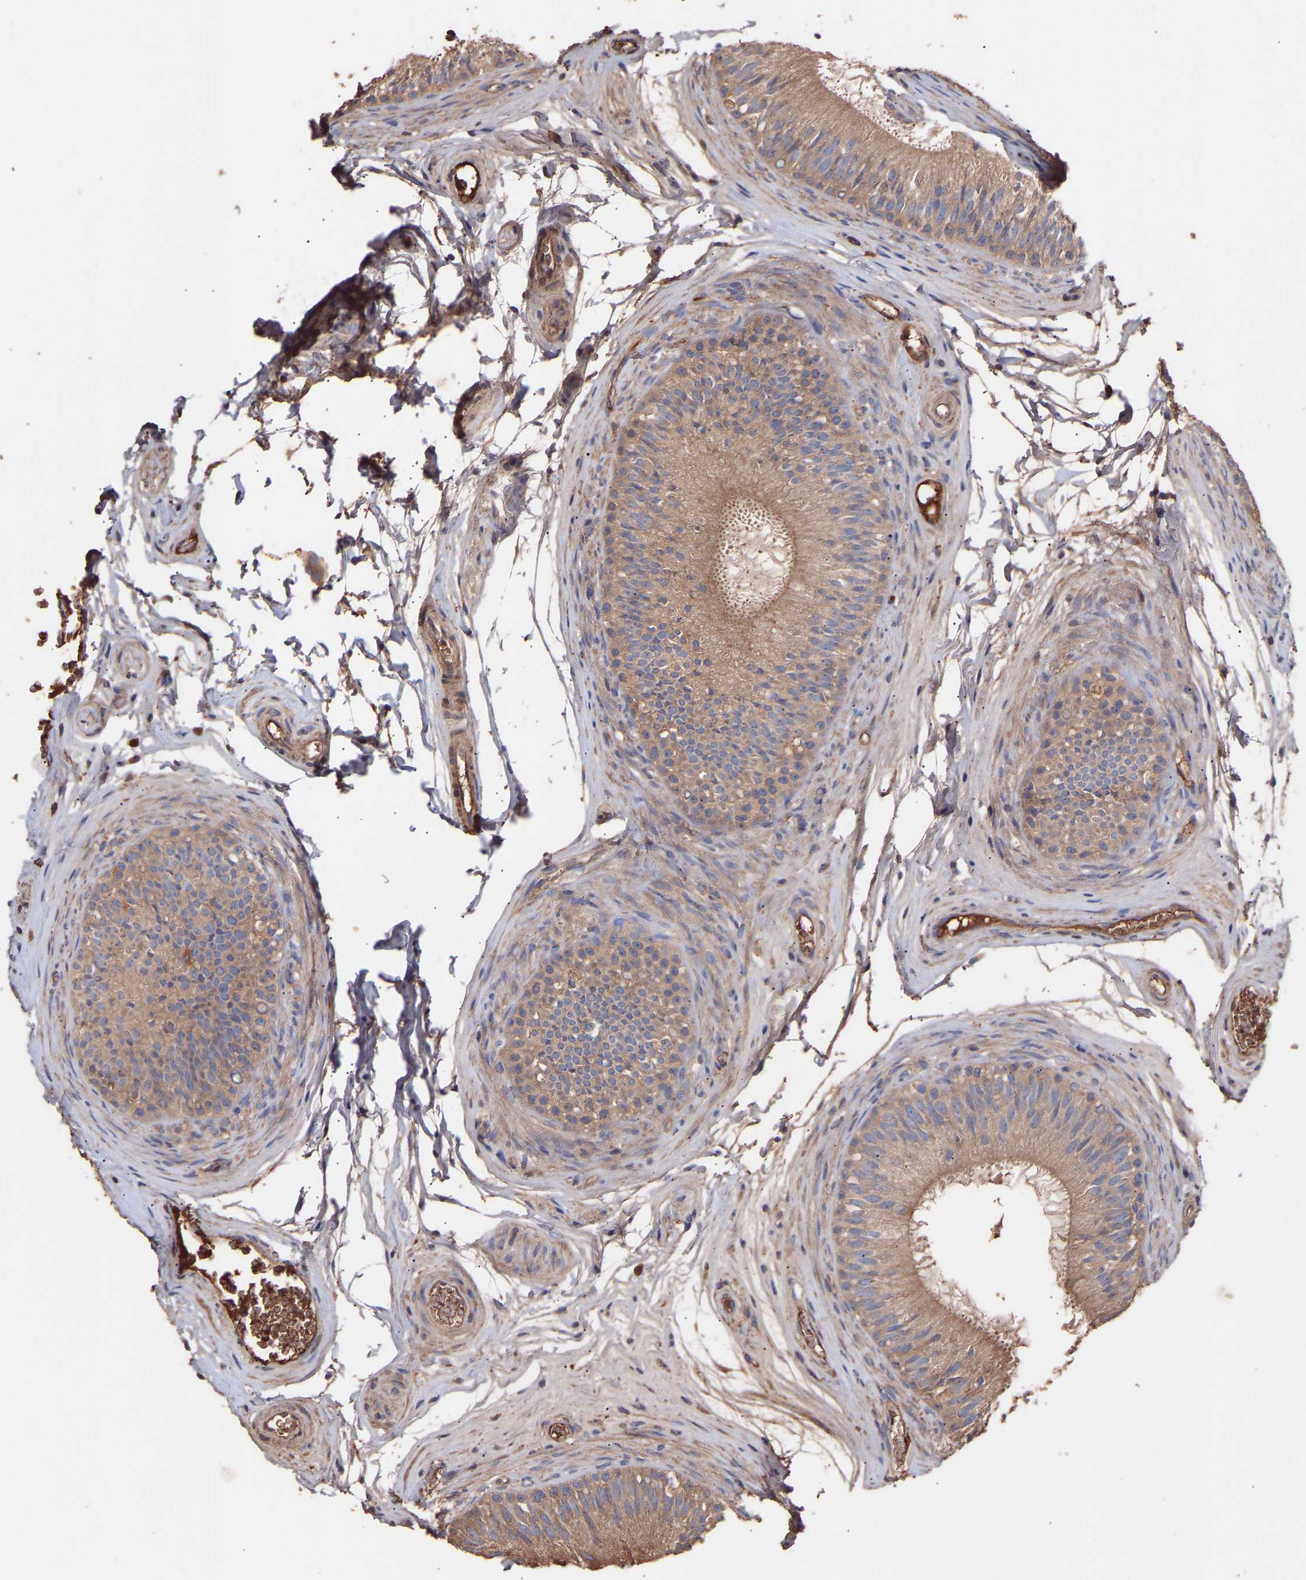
{"staining": {"intensity": "moderate", "quantity": ">75%", "location": "cytoplasmic/membranous"}, "tissue": "epididymis", "cell_type": "Glandular cells", "image_type": "normal", "snomed": [{"axis": "morphology", "description": "Normal tissue, NOS"}, {"axis": "topography", "description": "Testis"}, {"axis": "topography", "description": "Epididymis"}], "caption": "Immunohistochemistry (IHC) (DAB (3,3'-diaminobenzidine)) staining of normal epididymis shows moderate cytoplasmic/membranous protein positivity in approximately >75% of glandular cells.", "gene": "TMEM268", "patient": {"sex": "male", "age": 36}}